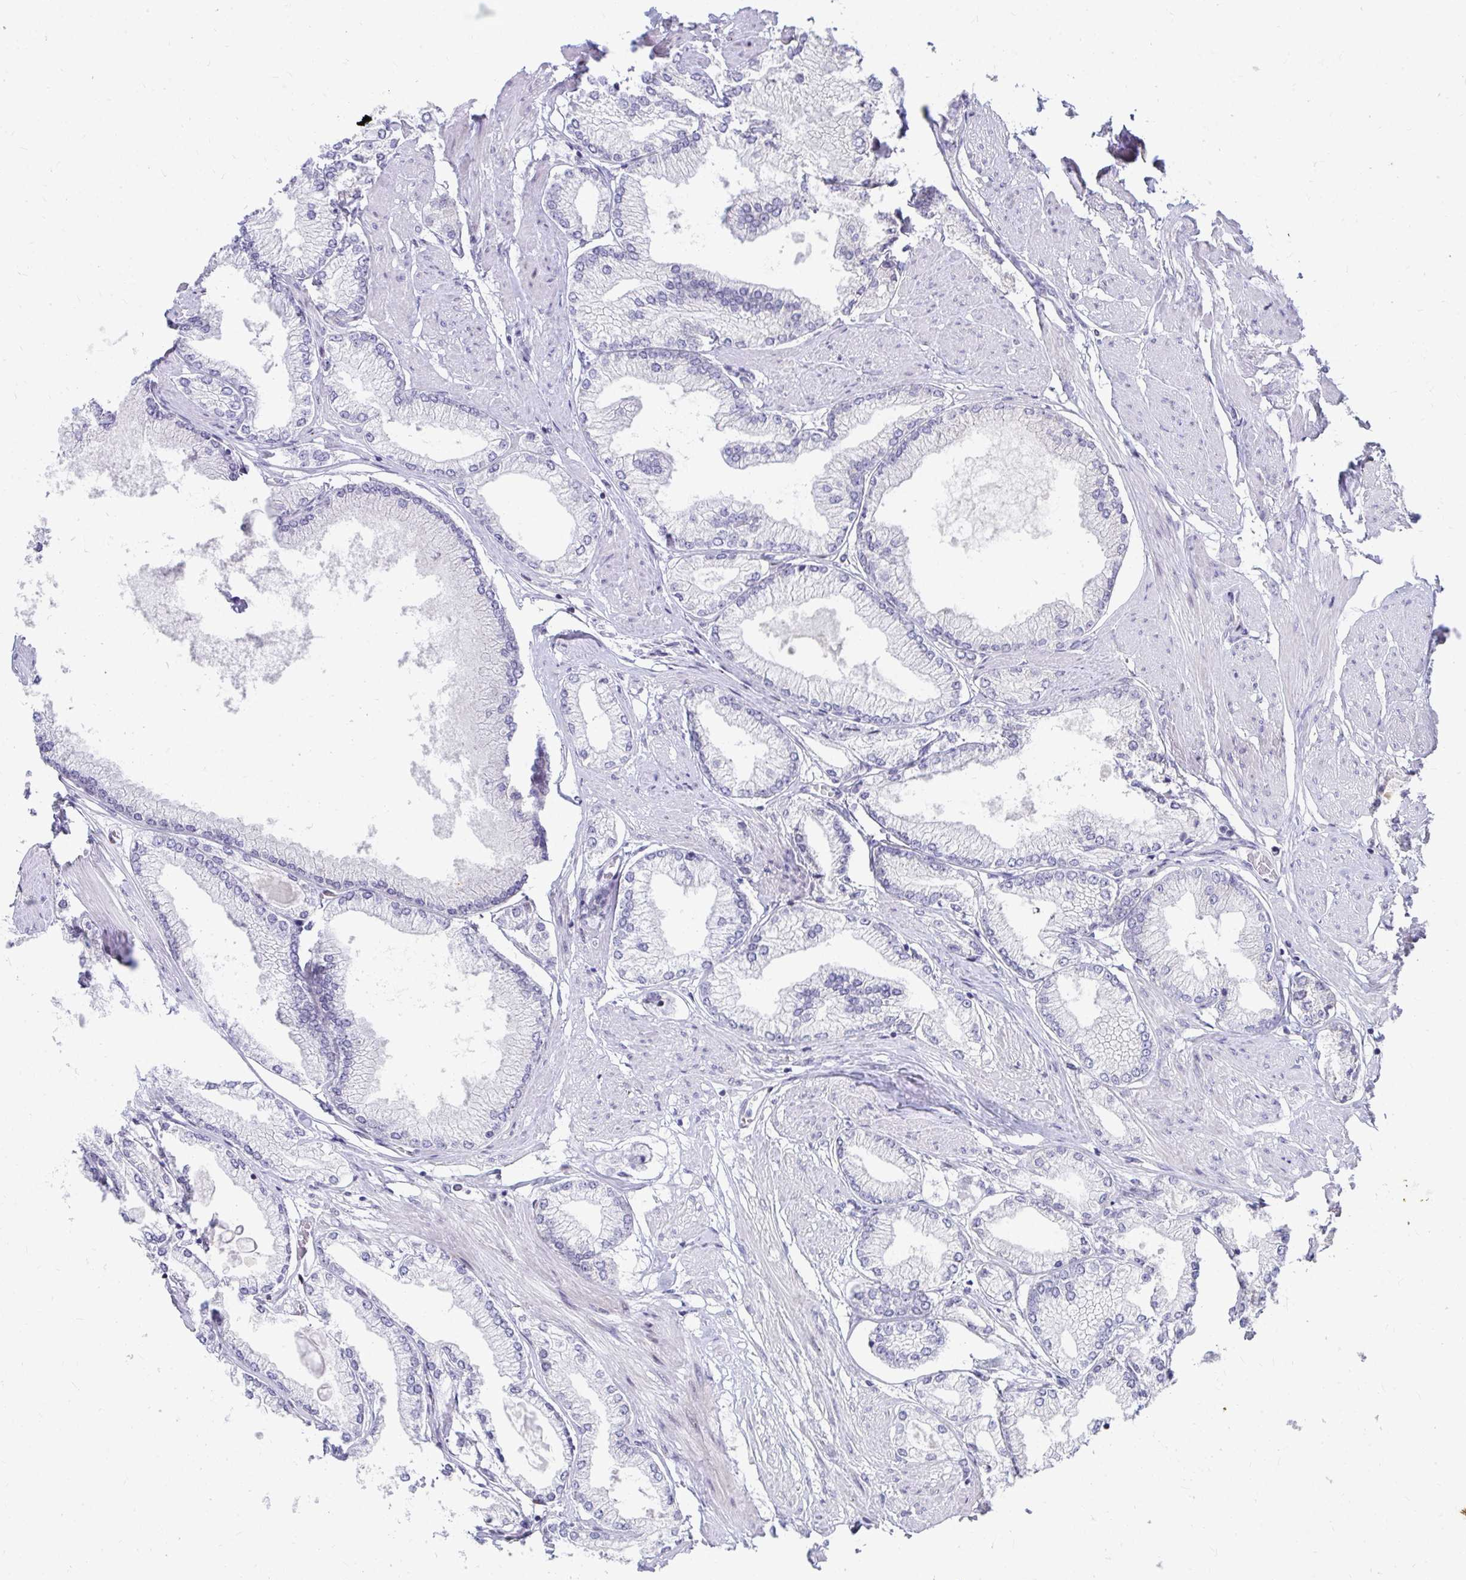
{"staining": {"intensity": "negative", "quantity": "none", "location": "none"}, "tissue": "prostate cancer", "cell_type": "Tumor cells", "image_type": "cancer", "snomed": [{"axis": "morphology", "description": "Adenocarcinoma, High grade"}, {"axis": "topography", "description": "Prostate"}], "caption": "Tumor cells show no significant protein expression in high-grade adenocarcinoma (prostate).", "gene": "EXOC5", "patient": {"sex": "male", "age": 68}}